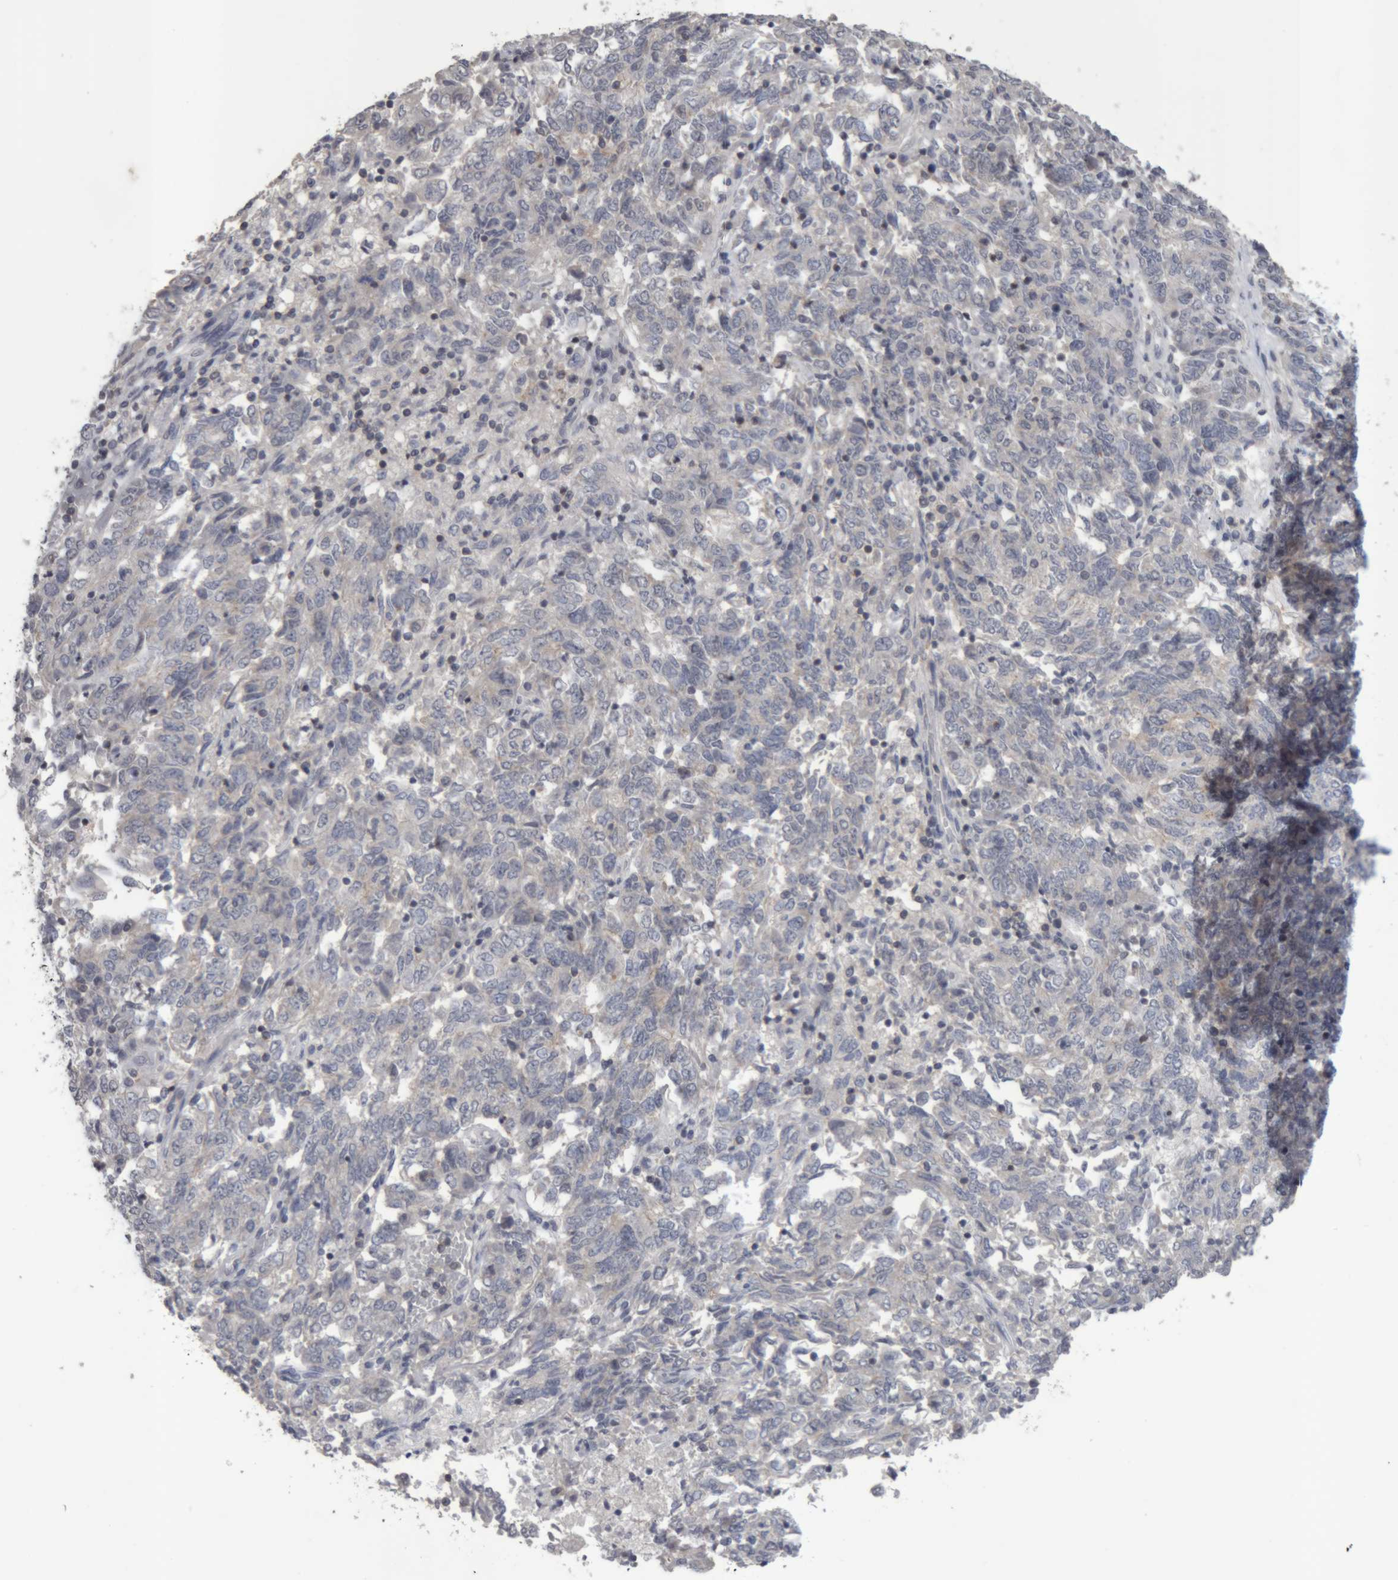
{"staining": {"intensity": "negative", "quantity": "none", "location": "none"}, "tissue": "endometrial cancer", "cell_type": "Tumor cells", "image_type": "cancer", "snomed": [{"axis": "morphology", "description": "Adenocarcinoma, NOS"}, {"axis": "topography", "description": "Endometrium"}], "caption": "Immunohistochemistry (IHC) of human endometrial cancer (adenocarcinoma) shows no staining in tumor cells.", "gene": "NFATC2", "patient": {"sex": "female", "age": 80}}